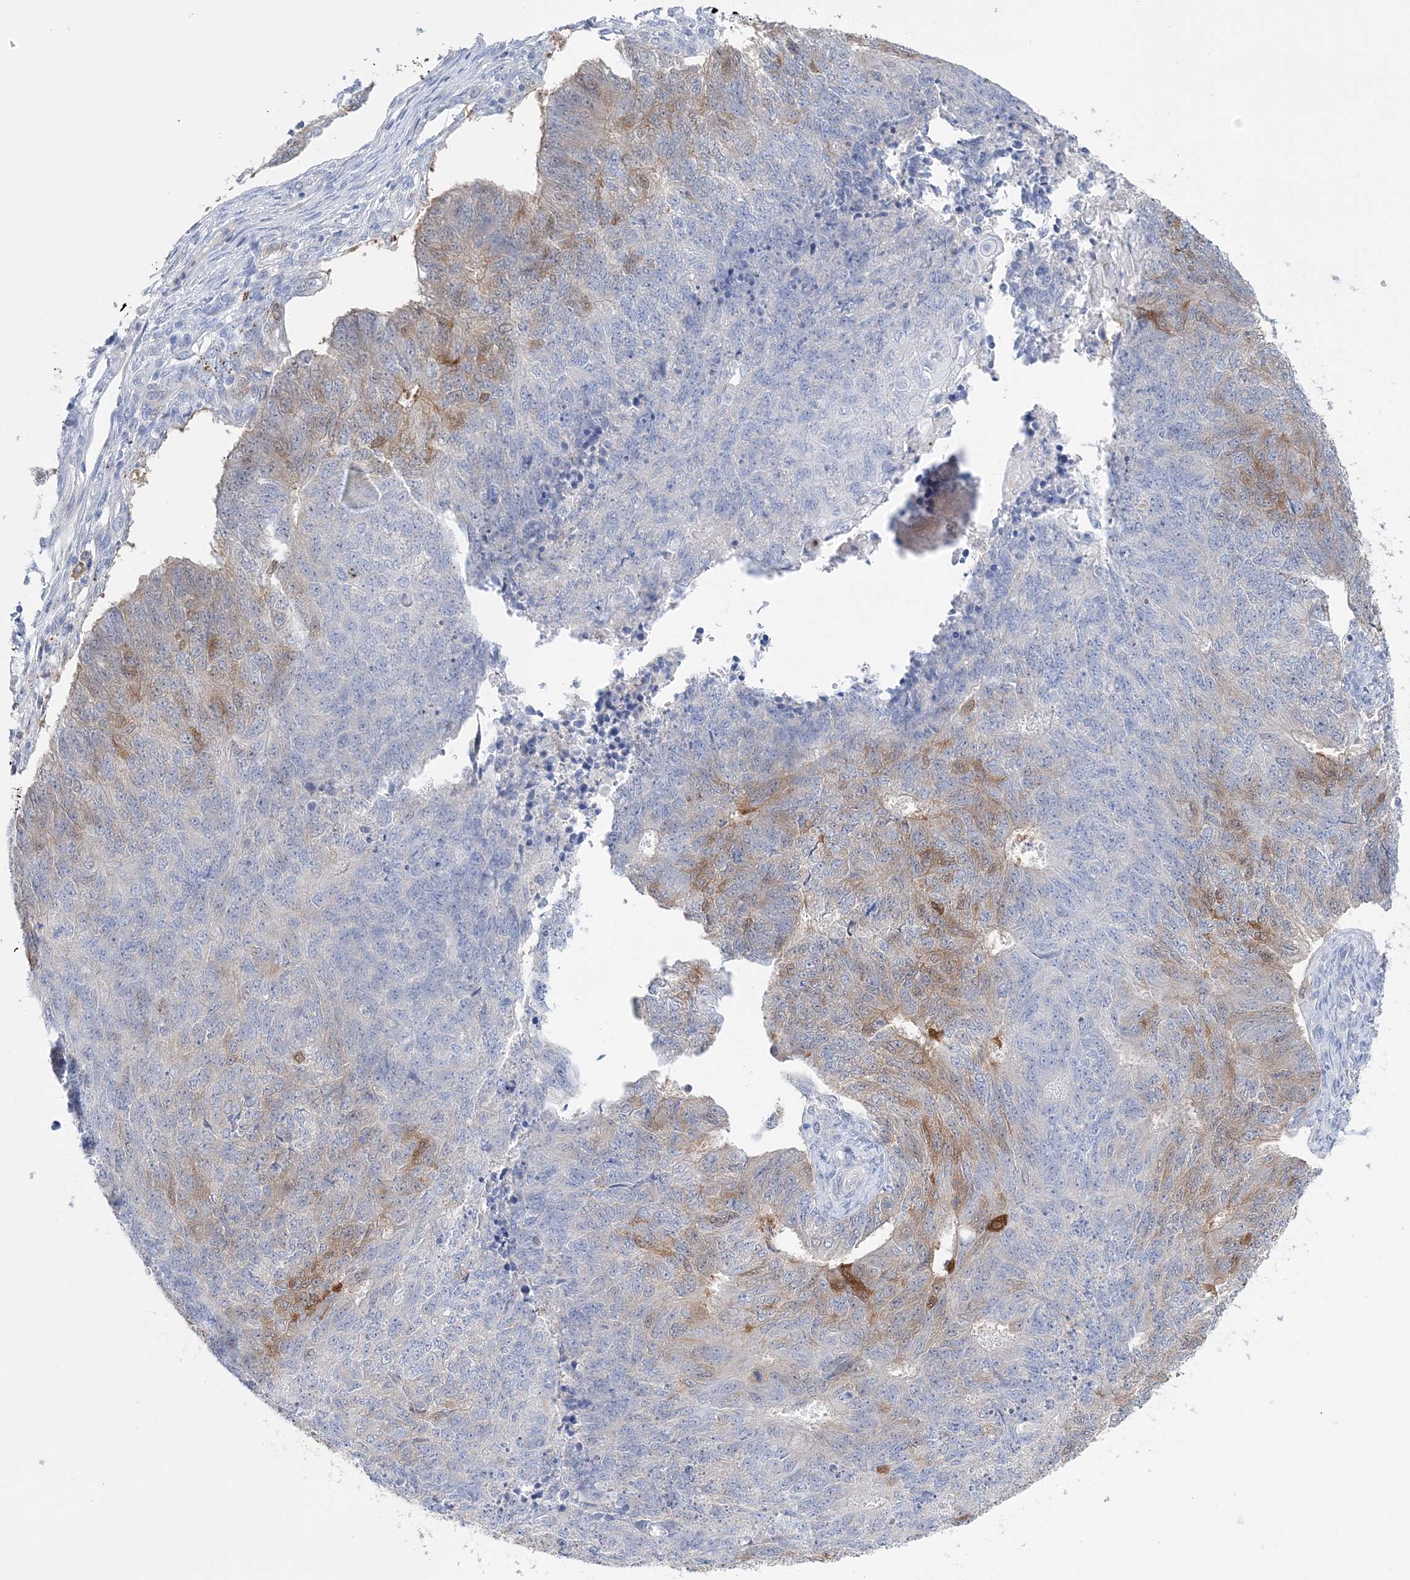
{"staining": {"intensity": "moderate", "quantity": "<25%", "location": "cytoplasmic/membranous"}, "tissue": "endometrial cancer", "cell_type": "Tumor cells", "image_type": "cancer", "snomed": [{"axis": "morphology", "description": "Adenocarcinoma, NOS"}, {"axis": "topography", "description": "Endometrium"}], "caption": "IHC histopathology image of endometrial cancer (adenocarcinoma) stained for a protein (brown), which reveals low levels of moderate cytoplasmic/membranous staining in approximately <25% of tumor cells.", "gene": "HMGCS1", "patient": {"sex": "female", "age": 32}}